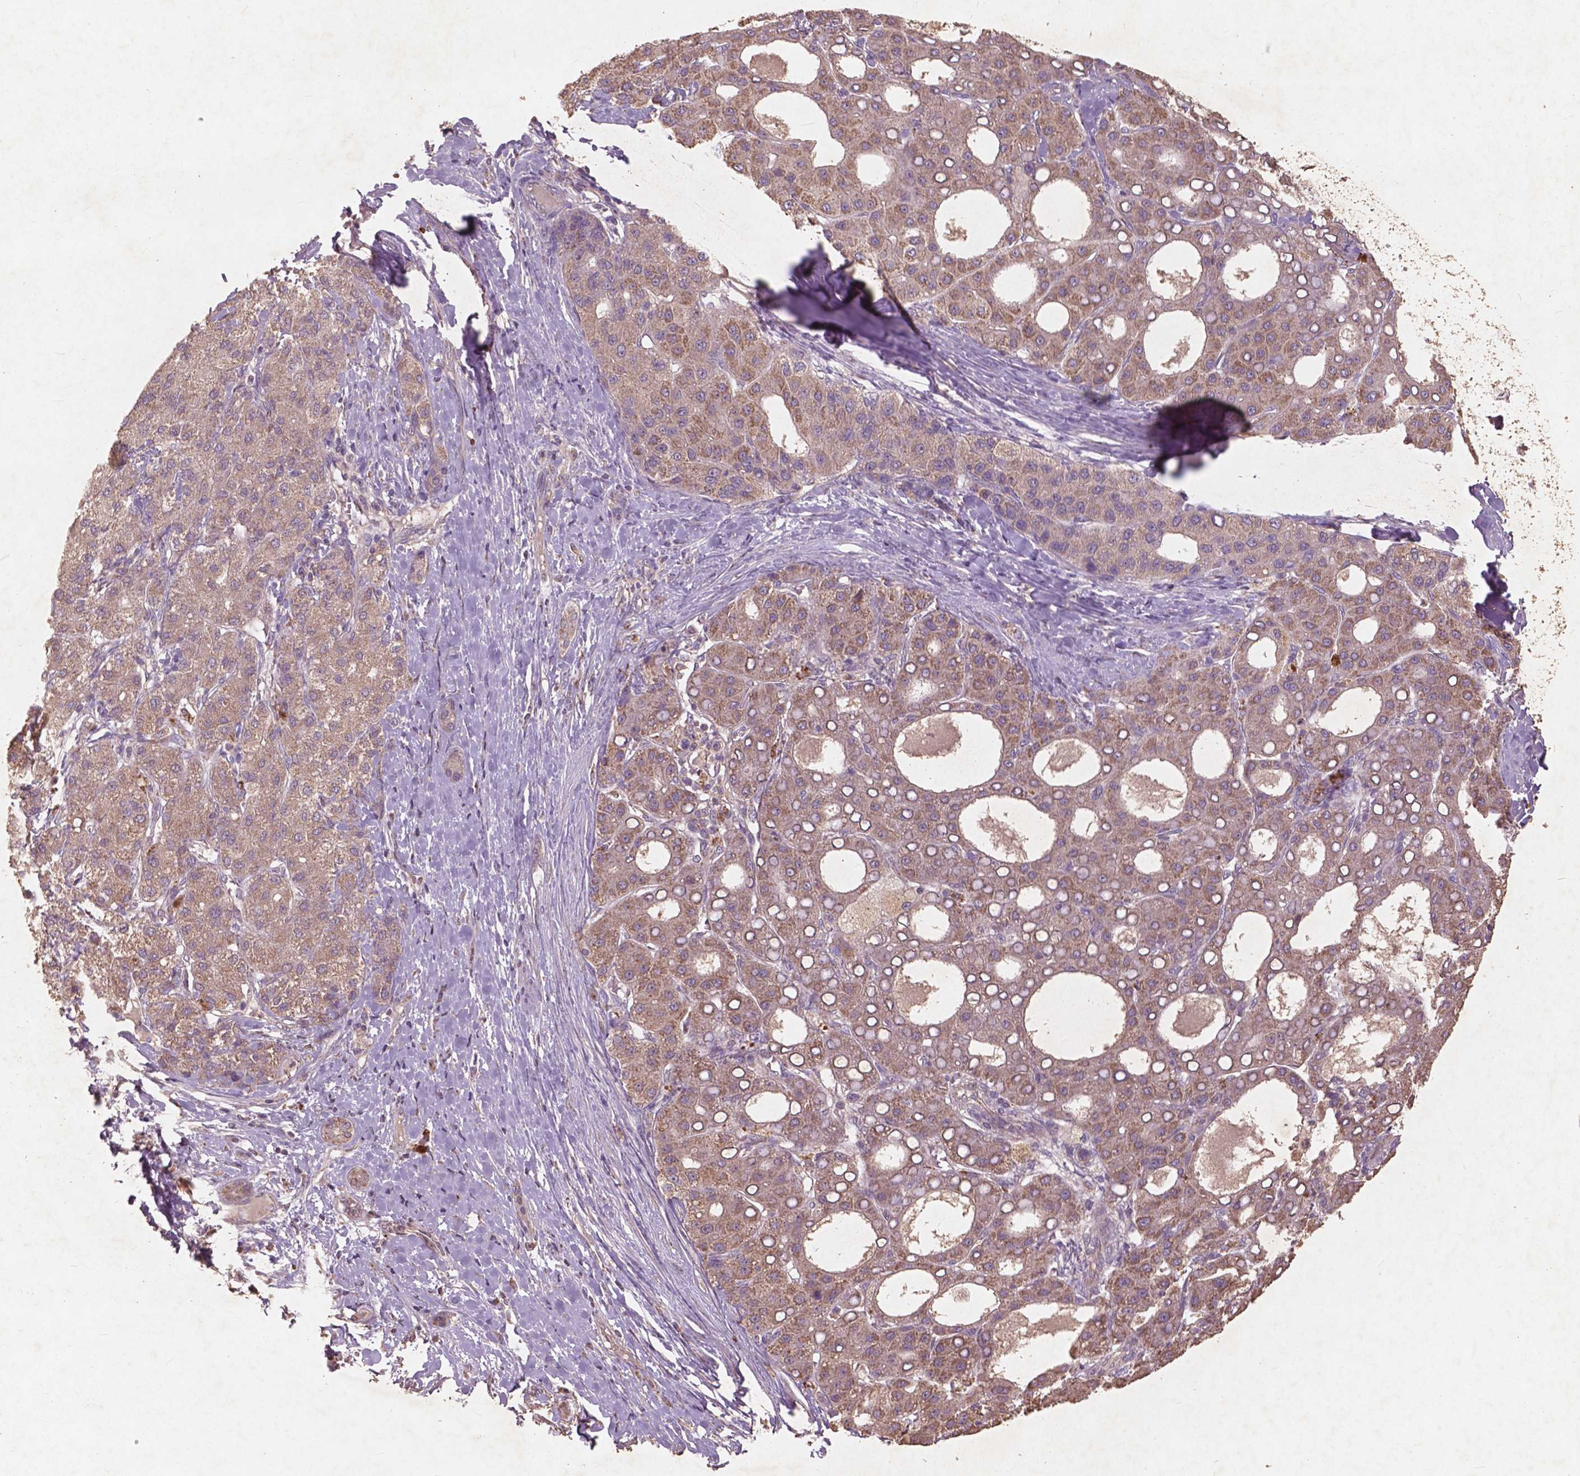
{"staining": {"intensity": "moderate", "quantity": ">75%", "location": "cytoplasmic/membranous"}, "tissue": "liver cancer", "cell_type": "Tumor cells", "image_type": "cancer", "snomed": [{"axis": "morphology", "description": "Carcinoma, Hepatocellular, NOS"}, {"axis": "topography", "description": "Liver"}], "caption": "This photomicrograph exhibits immunohistochemistry (IHC) staining of liver hepatocellular carcinoma, with medium moderate cytoplasmic/membranous positivity in approximately >75% of tumor cells.", "gene": "ST6GALNAC5", "patient": {"sex": "male", "age": 65}}